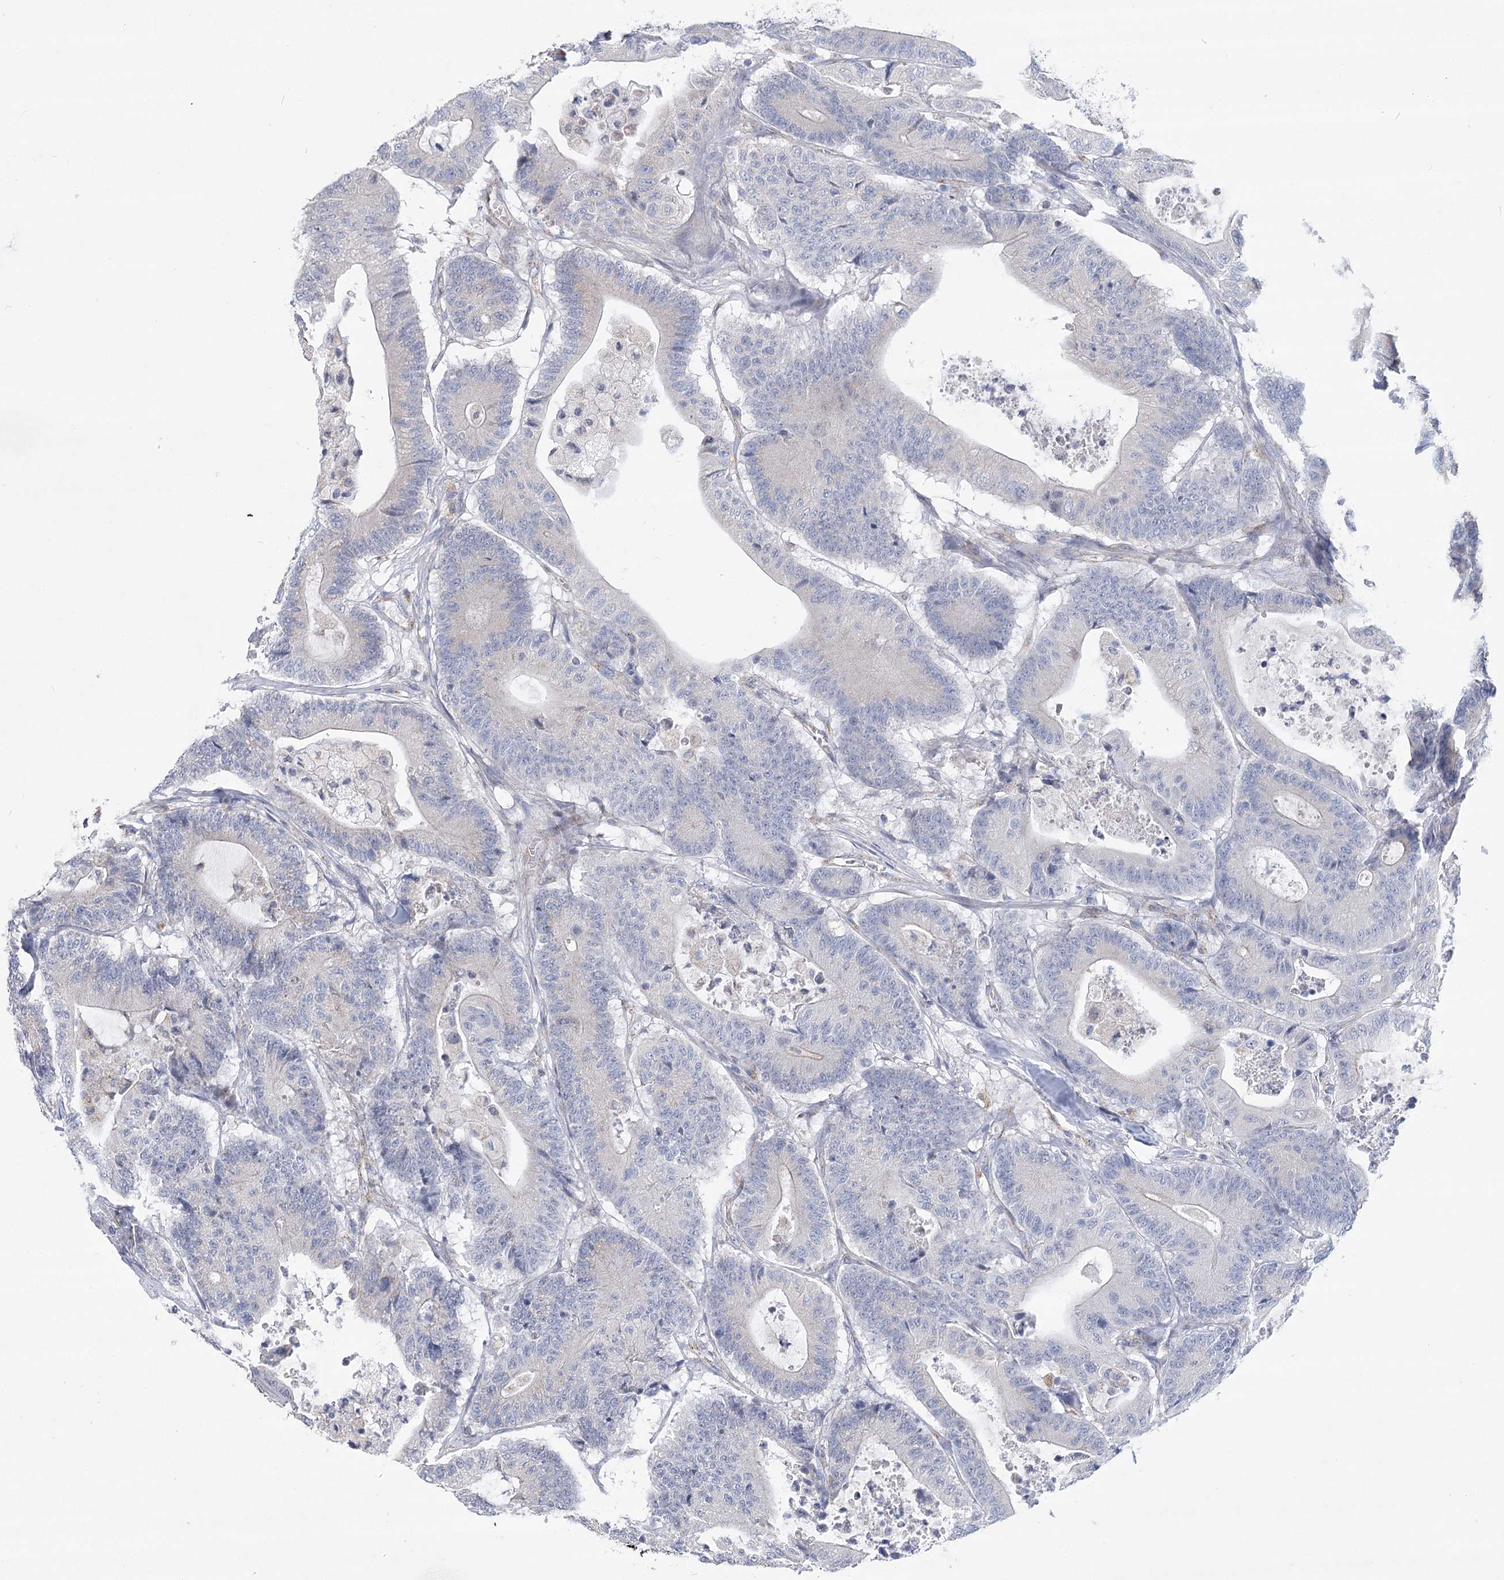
{"staining": {"intensity": "negative", "quantity": "none", "location": "none"}, "tissue": "colorectal cancer", "cell_type": "Tumor cells", "image_type": "cancer", "snomed": [{"axis": "morphology", "description": "Adenocarcinoma, NOS"}, {"axis": "topography", "description": "Colon"}], "caption": "High magnification brightfield microscopy of colorectal cancer stained with DAB (3,3'-diaminobenzidine) (brown) and counterstained with hematoxylin (blue): tumor cells show no significant positivity.", "gene": "SNX7", "patient": {"sex": "female", "age": 84}}